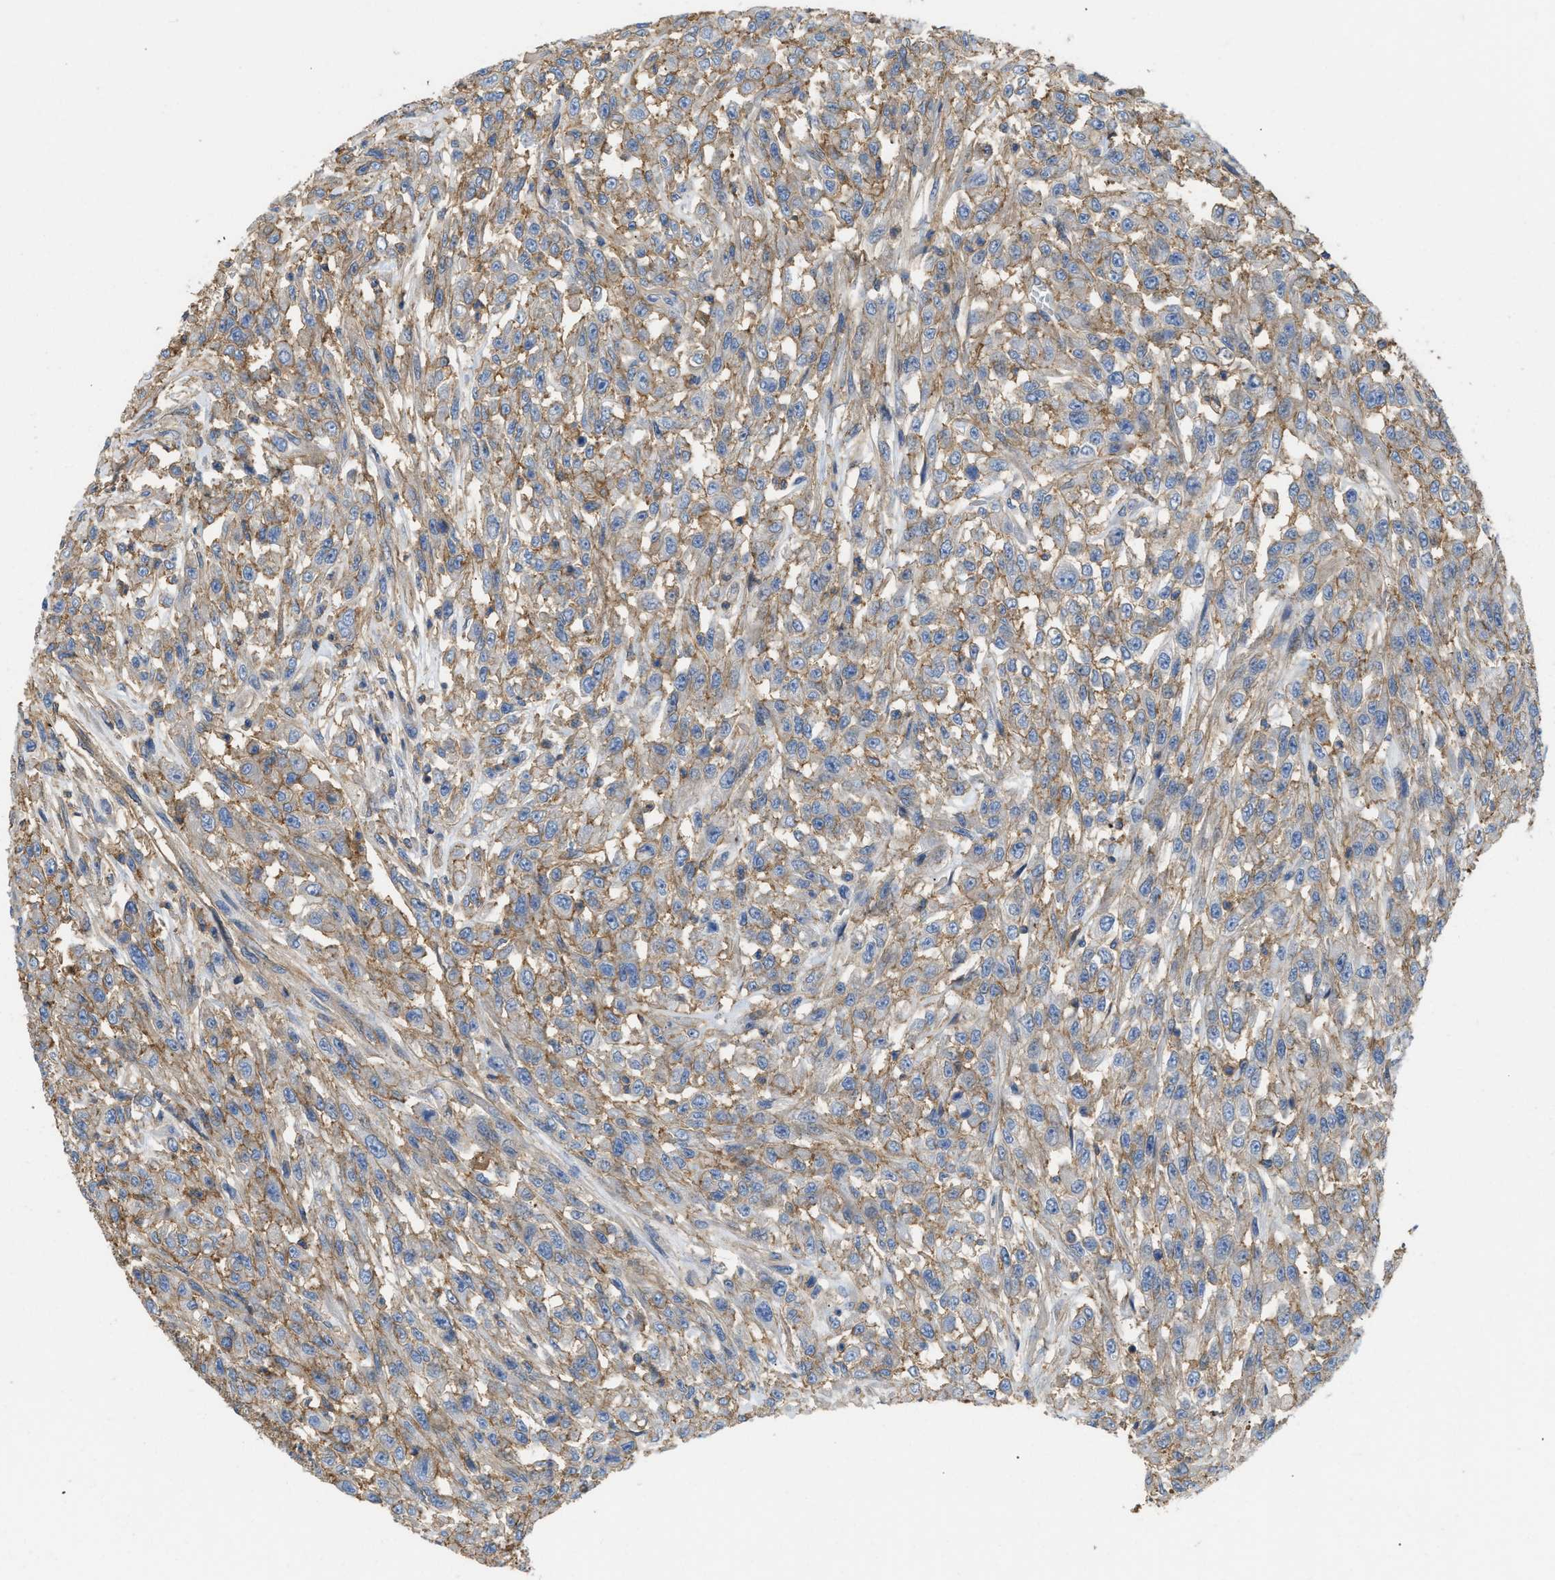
{"staining": {"intensity": "weak", "quantity": ">75%", "location": "cytoplasmic/membranous"}, "tissue": "urothelial cancer", "cell_type": "Tumor cells", "image_type": "cancer", "snomed": [{"axis": "morphology", "description": "Urothelial carcinoma, High grade"}, {"axis": "topography", "description": "Urinary bladder"}], "caption": "Protein staining reveals weak cytoplasmic/membranous expression in about >75% of tumor cells in urothelial cancer.", "gene": "GNB4", "patient": {"sex": "male", "age": 46}}